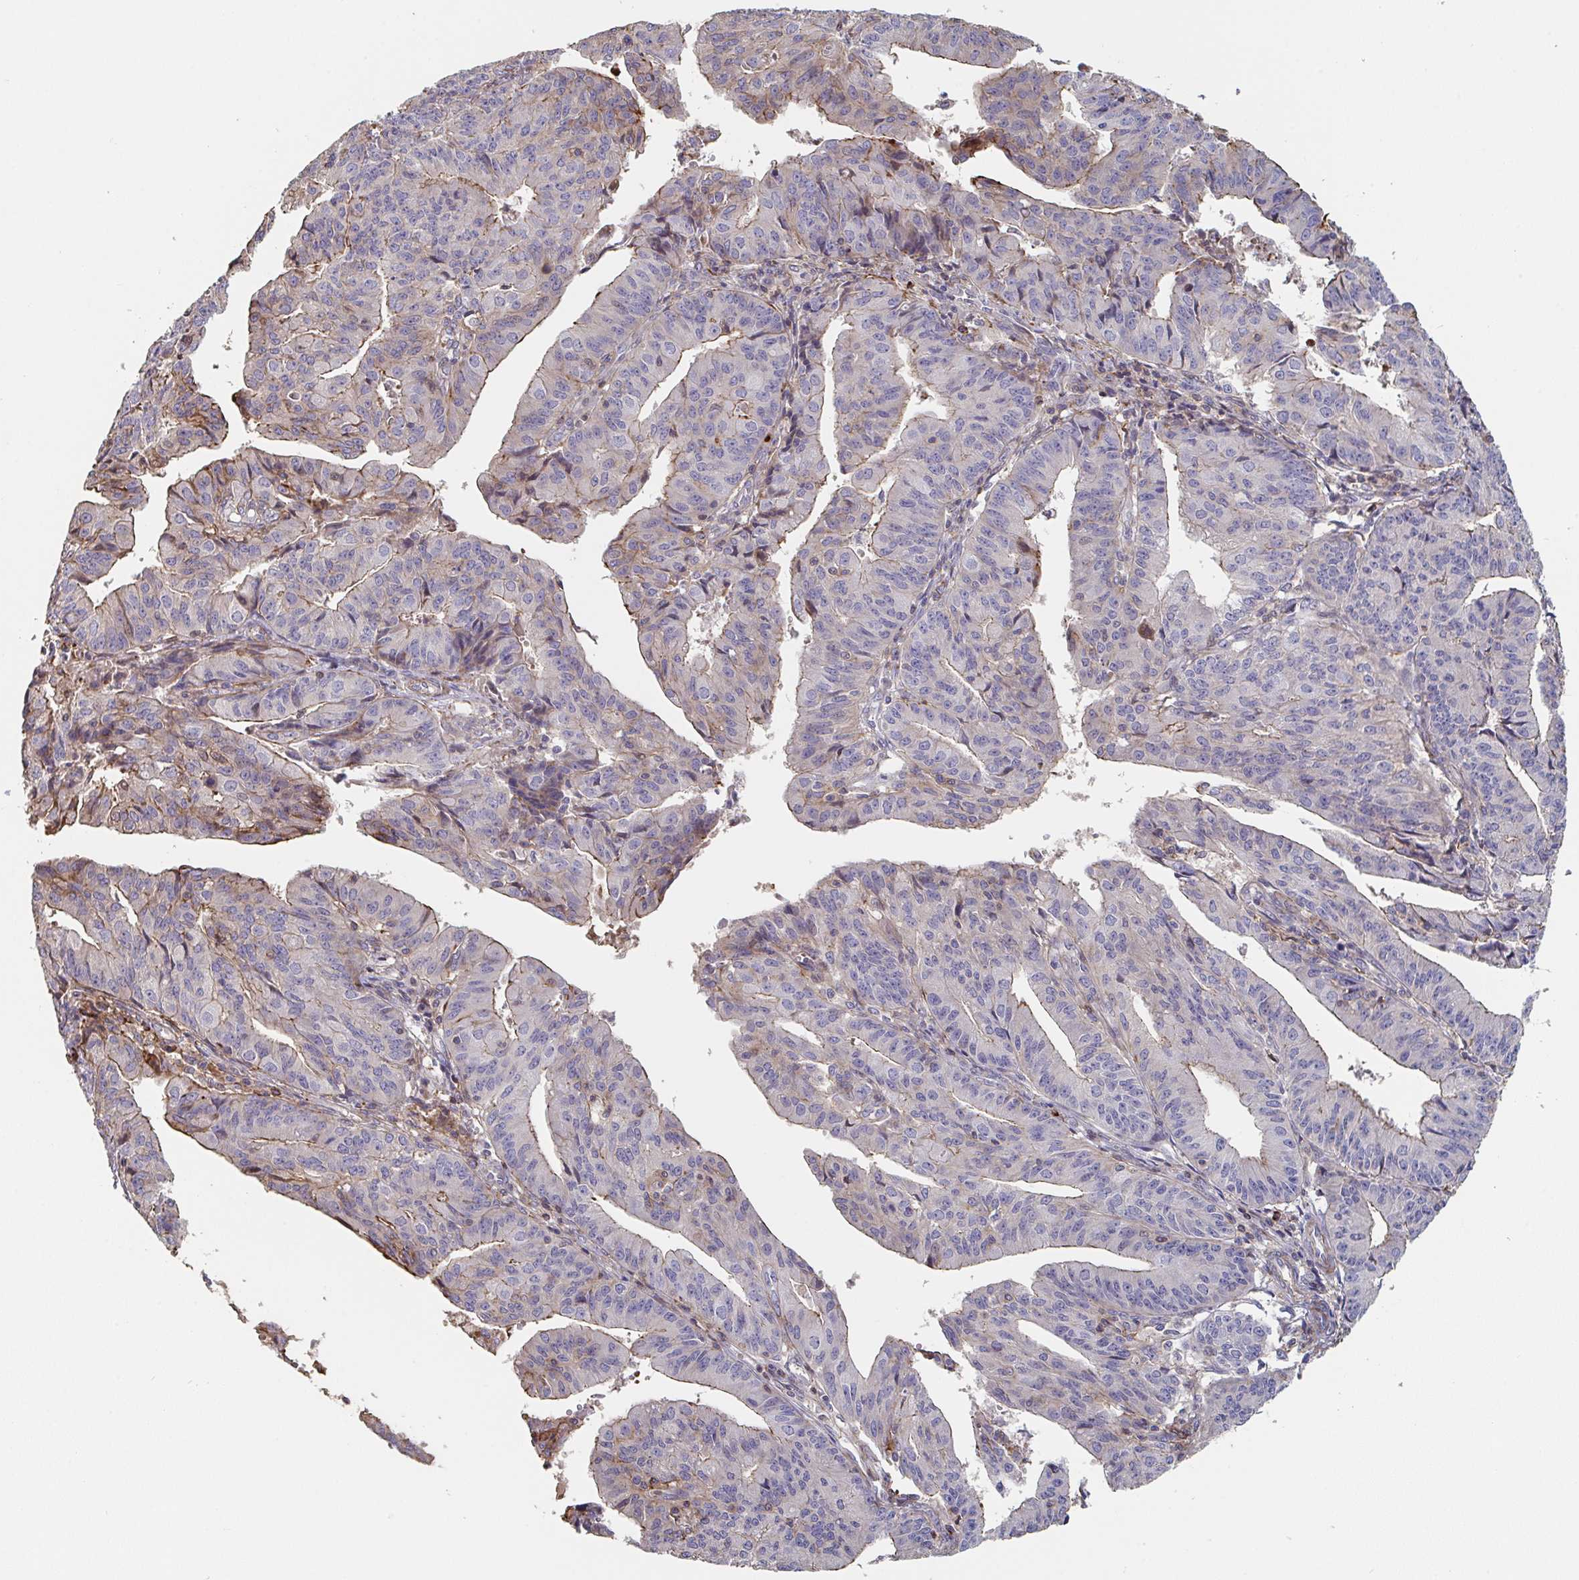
{"staining": {"intensity": "moderate", "quantity": "<25%", "location": "cytoplasmic/membranous"}, "tissue": "endometrial cancer", "cell_type": "Tumor cells", "image_type": "cancer", "snomed": [{"axis": "morphology", "description": "Adenocarcinoma, NOS"}, {"axis": "topography", "description": "Endometrium"}], "caption": "Tumor cells display low levels of moderate cytoplasmic/membranous staining in approximately <25% of cells in adenocarcinoma (endometrial). (DAB IHC, brown staining for protein, blue staining for nuclei).", "gene": "FZD2", "patient": {"sex": "female", "age": 56}}